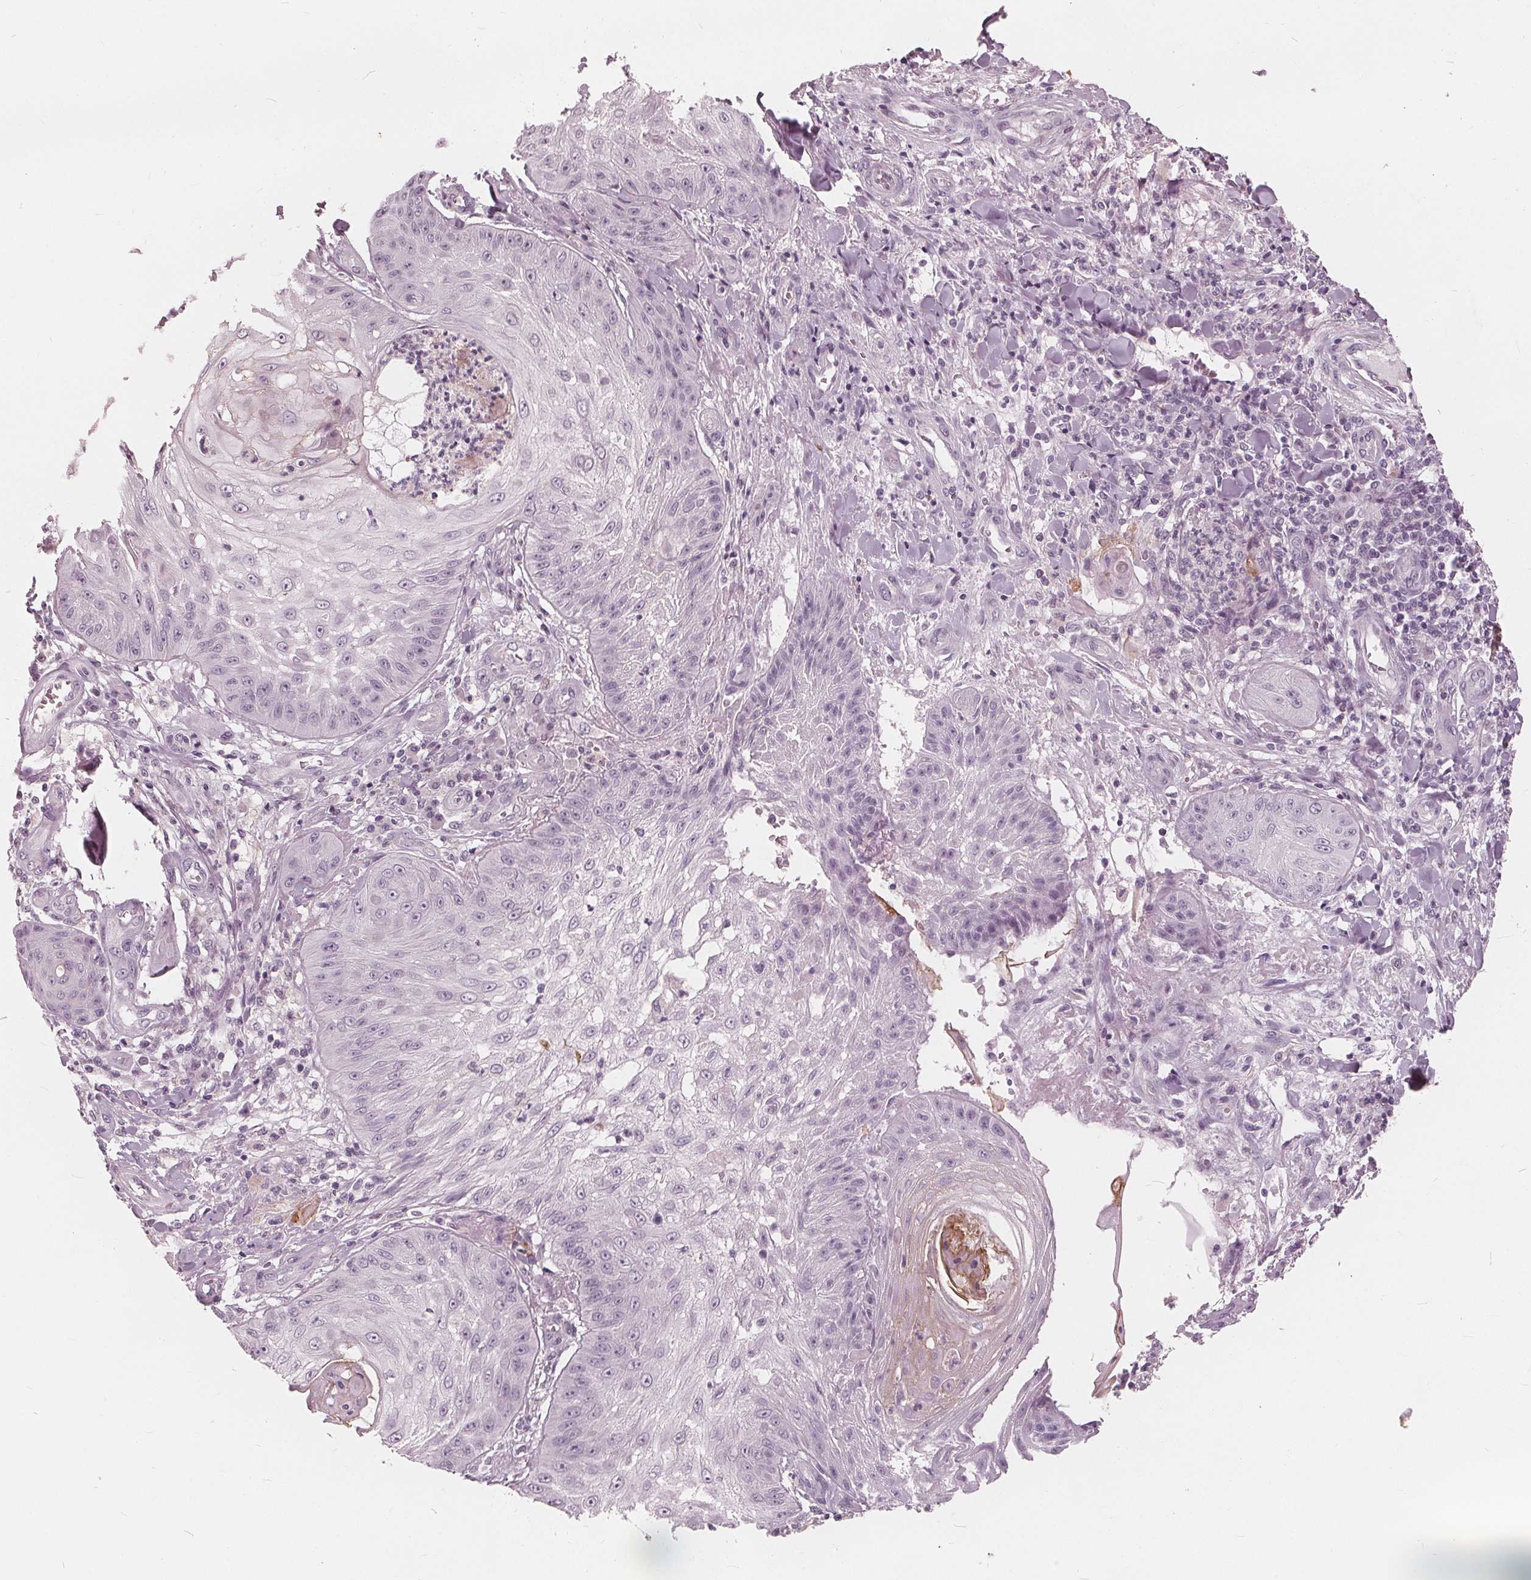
{"staining": {"intensity": "negative", "quantity": "none", "location": "none"}, "tissue": "skin cancer", "cell_type": "Tumor cells", "image_type": "cancer", "snomed": [{"axis": "morphology", "description": "Squamous cell carcinoma, NOS"}, {"axis": "topography", "description": "Skin"}], "caption": "Tumor cells show no significant protein positivity in skin squamous cell carcinoma.", "gene": "SAT2", "patient": {"sex": "male", "age": 70}}